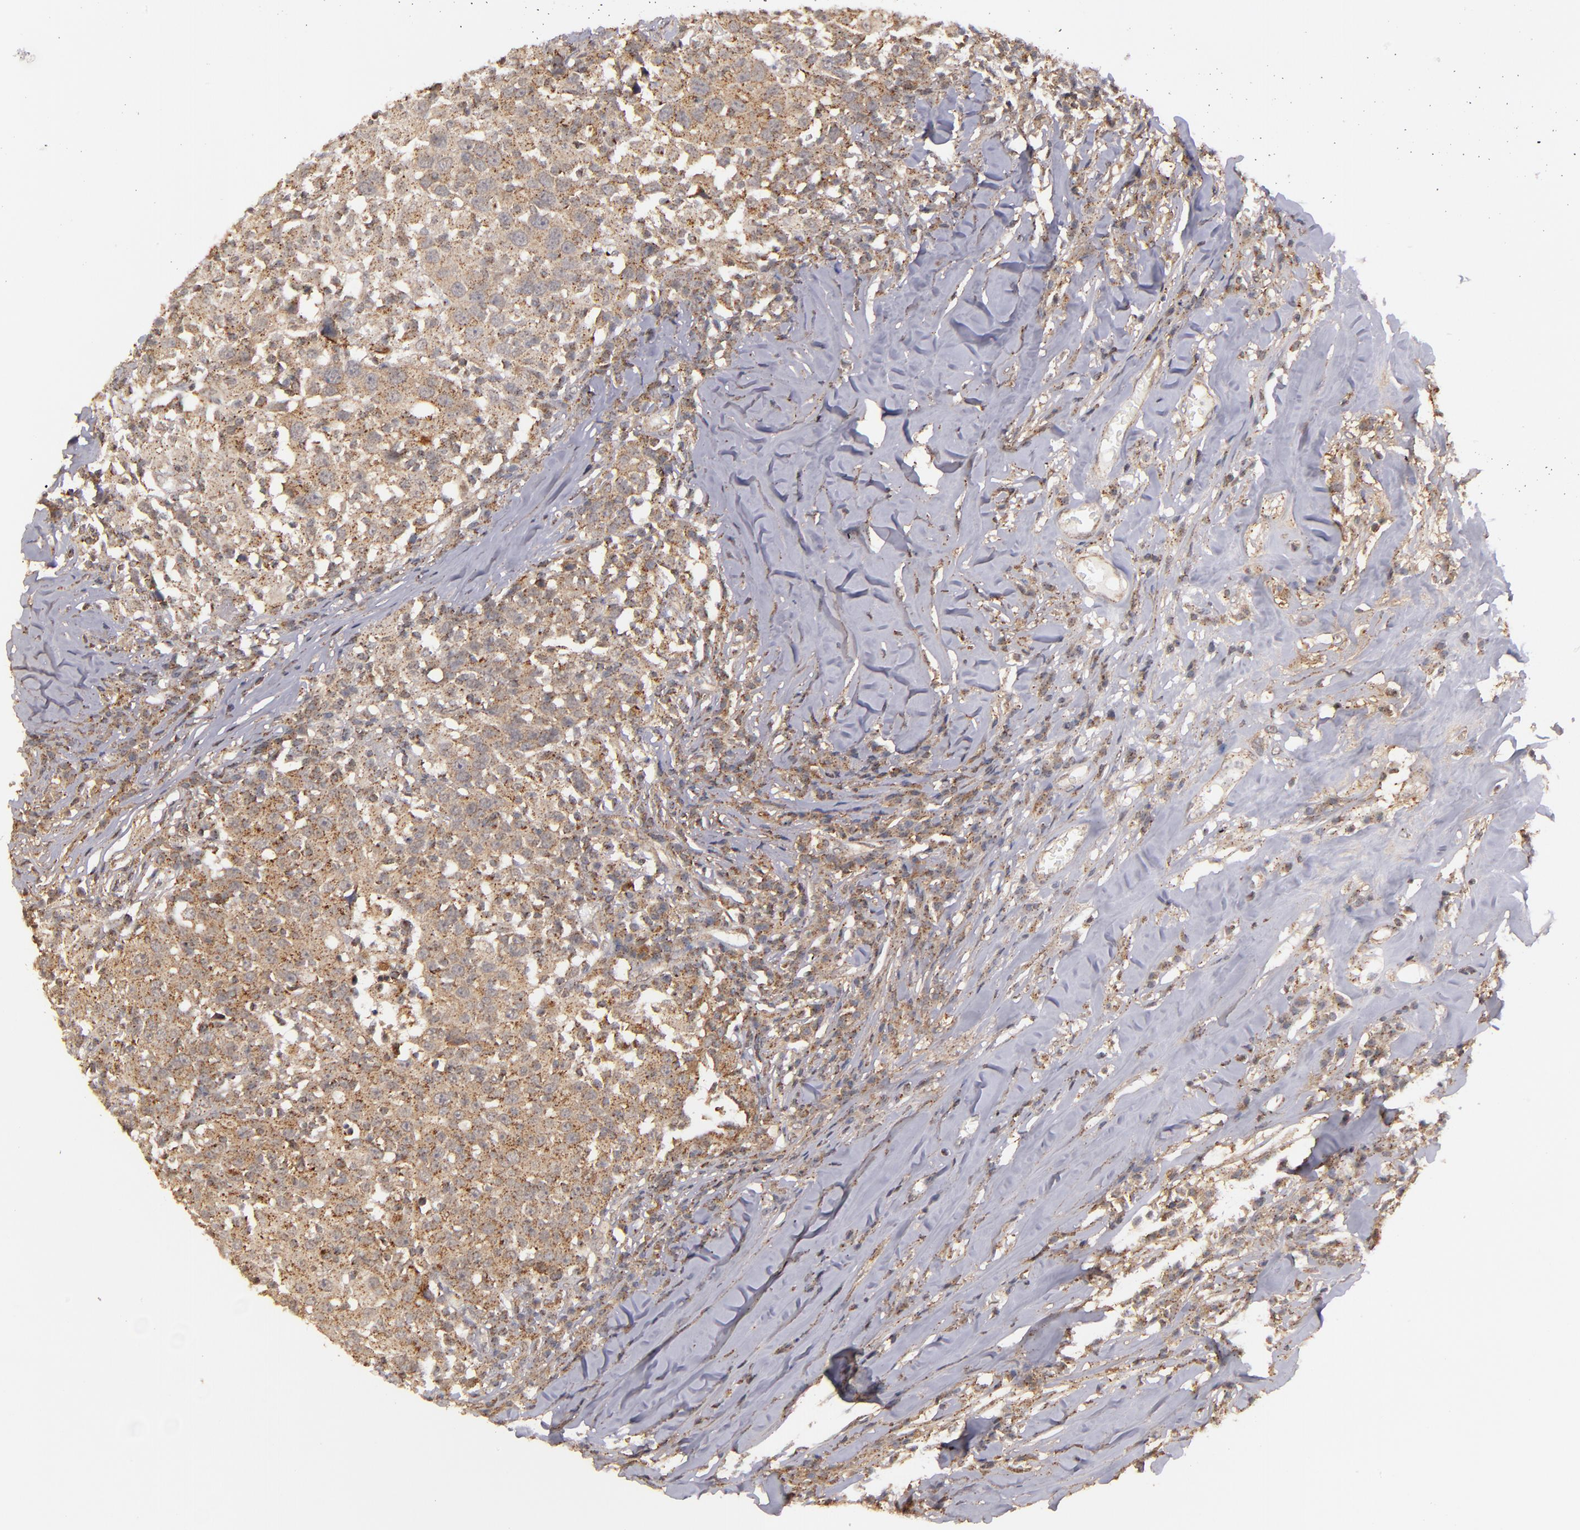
{"staining": {"intensity": "moderate", "quantity": "25%-75%", "location": "cytoplasmic/membranous"}, "tissue": "head and neck cancer", "cell_type": "Tumor cells", "image_type": "cancer", "snomed": [{"axis": "morphology", "description": "Adenocarcinoma, NOS"}, {"axis": "topography", "description": "Salivary gland"}, {"axis": "topography", "description": "Head-Neck"}], "caption": "Head and neck cancer (adenocarcinoma) was stained to show a protein in brown. There is medium levels of moderate cytoplasmic/membranous positivity in approximately 25%-75% of tumor cells.", "gene": "ZFYVE1", "patient": {"sex": "female", "age": 65}}